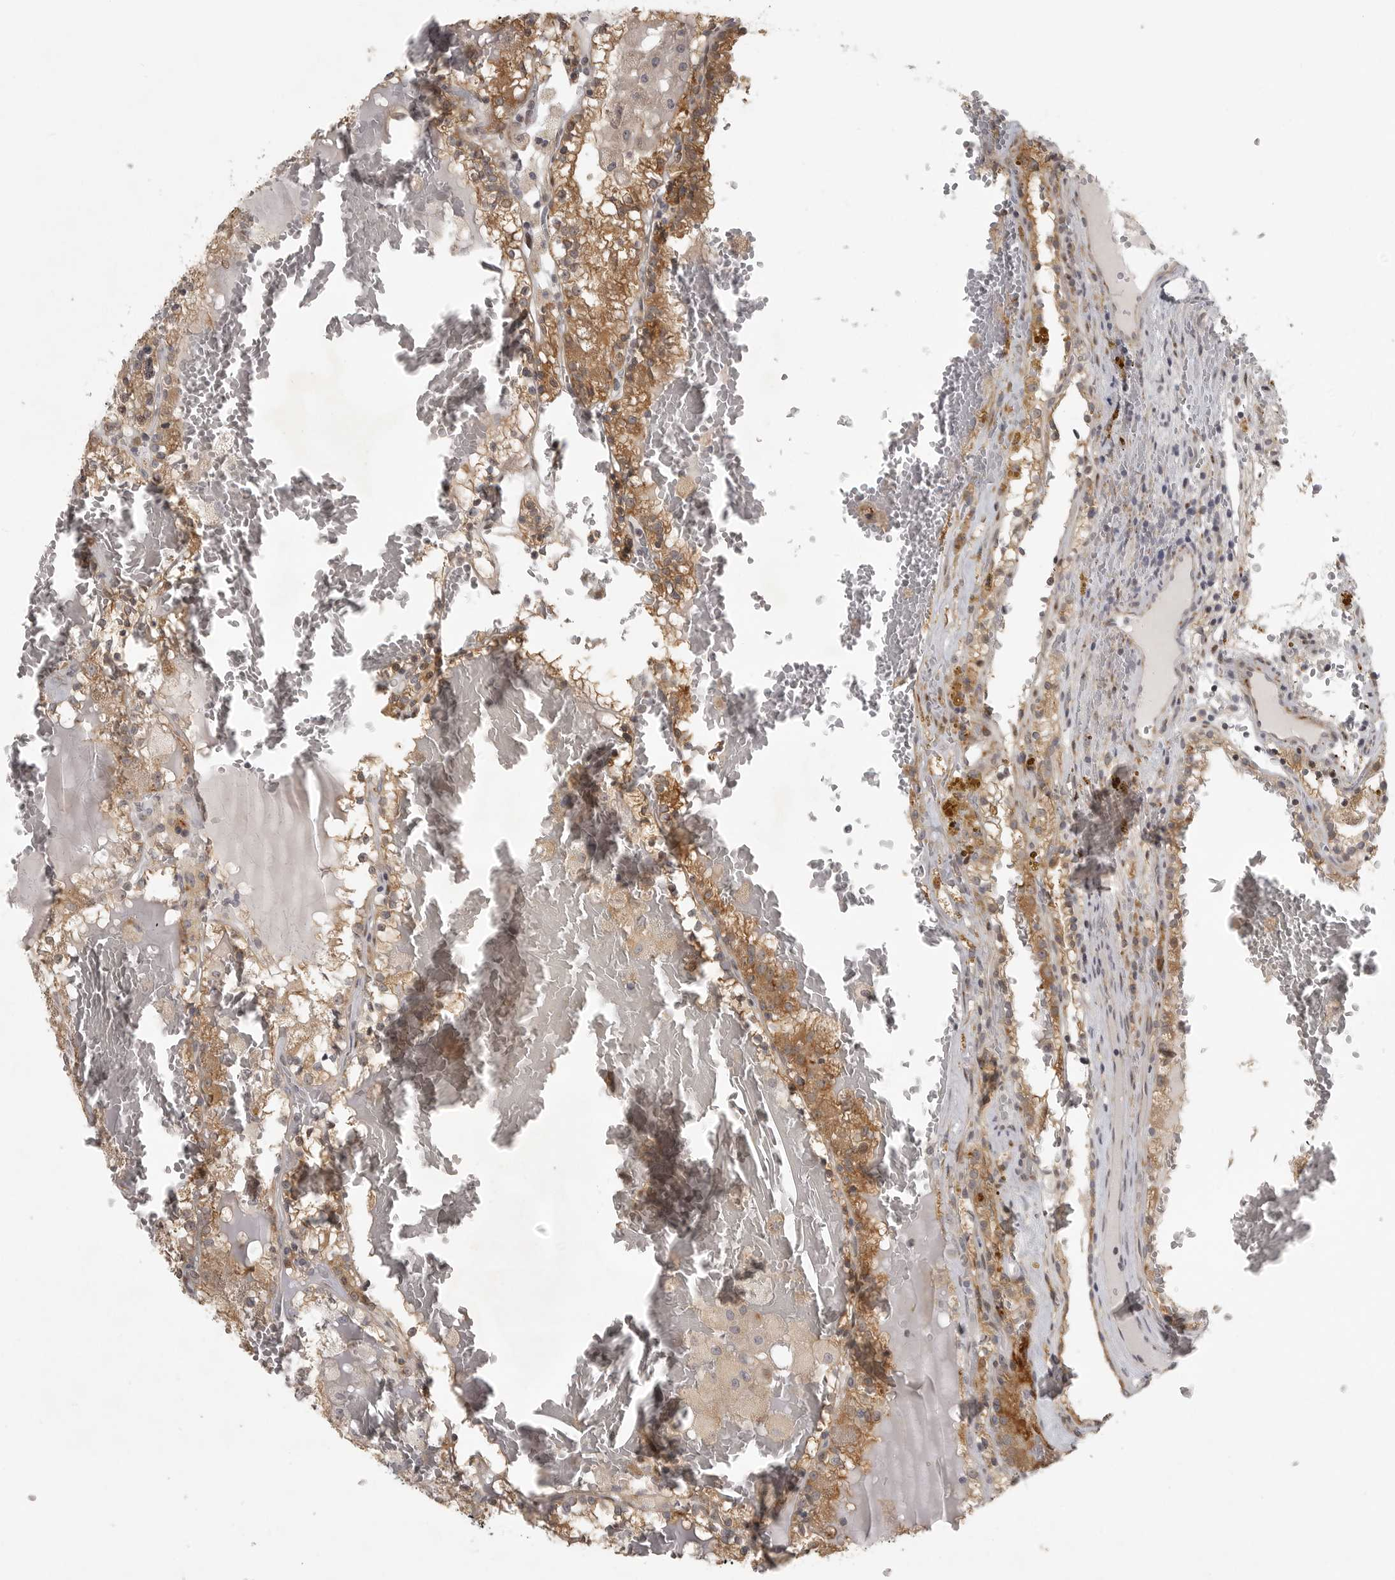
{"staining": {"intensity": "moderate", "quantity": ">75%", "location": "cytoplasmic/membranous"}, "tissue": "renal cancer", "cell_type": "Tumor cells", "image_type": "cancer", "snomed": [{"axis": "morphology", "description": "Adenocarcinoma, NOS"}, {"axis": "topography", "description": "Kidney"}], "caption": "This image demonstrates IHC staining of adenocarcinoma (renal), with medium moderate cytoplasmic/membranous expression in approximately >75% of tumor cells.", "gene": "POLE2", "patient": {"sex": "female", "age": 56}}